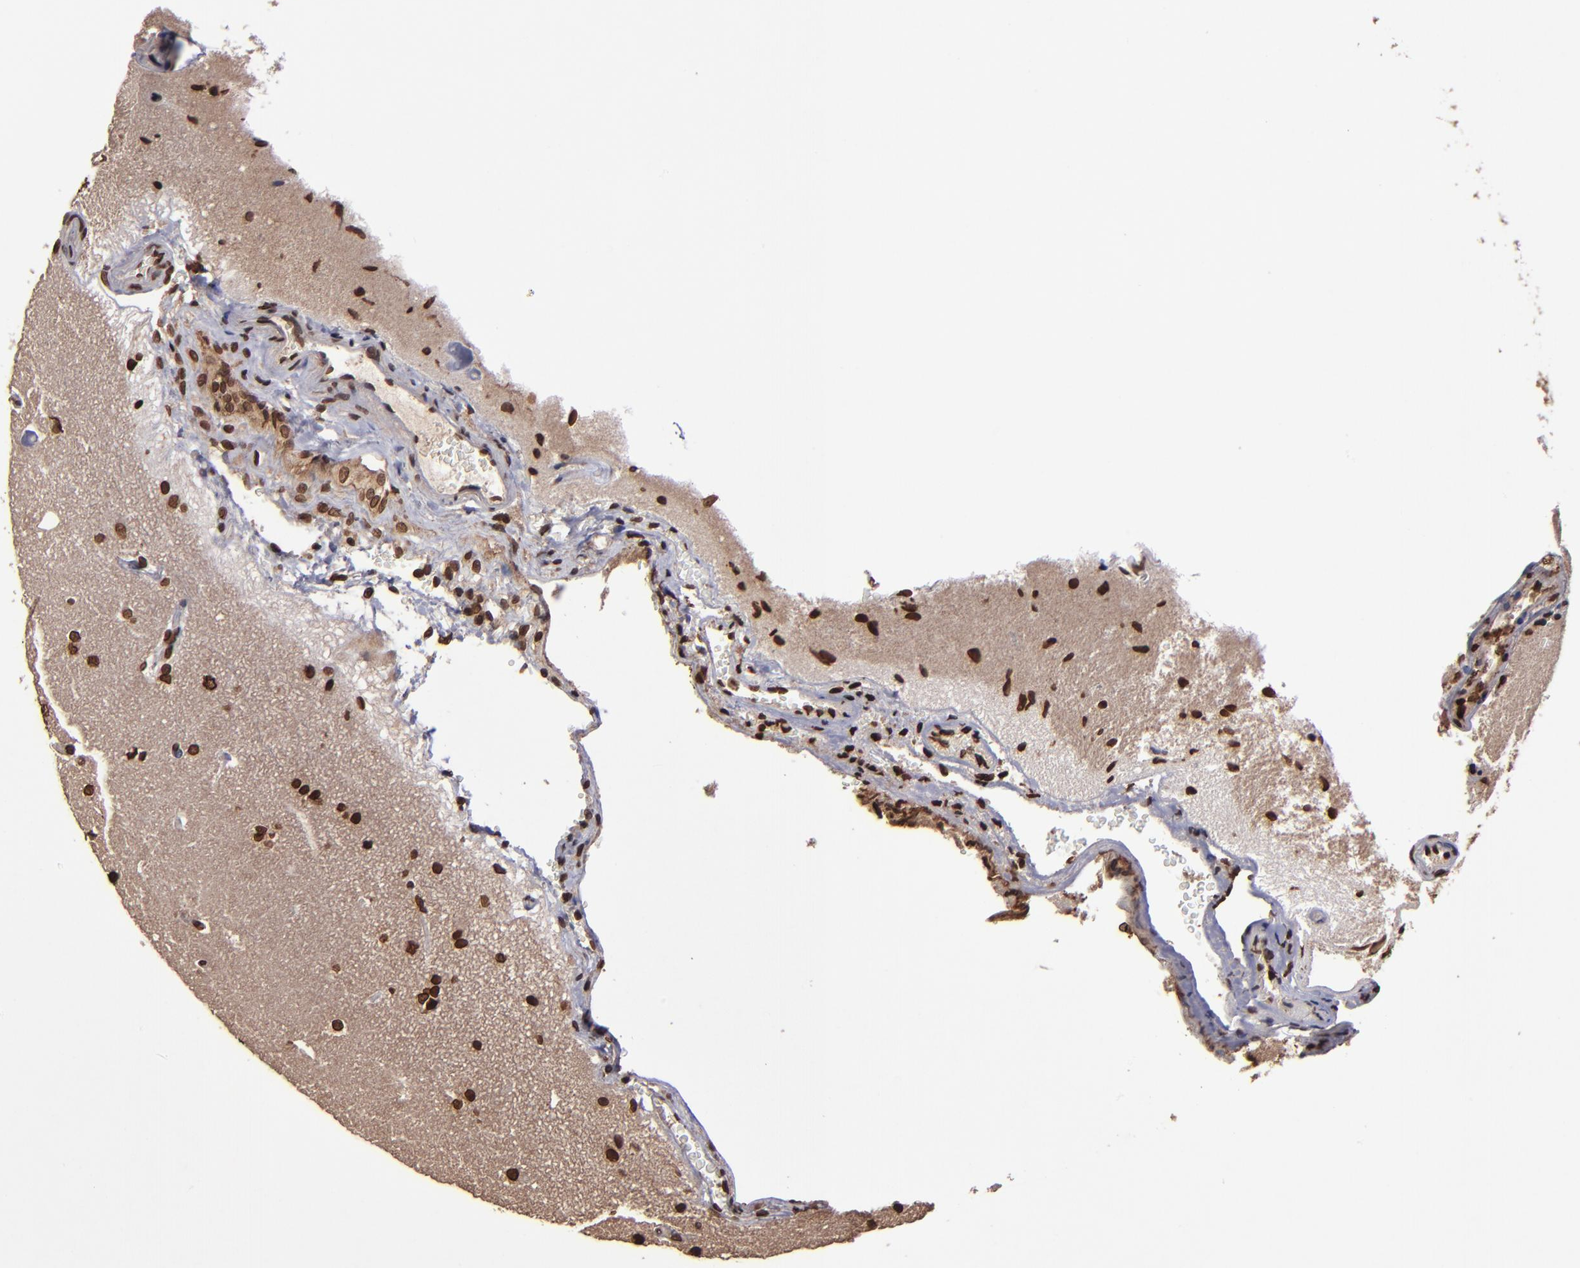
{"staining": {"intensity": "moderate", "quantity": ">75%", "location": "nuclear"}, "tissue": "glioma", "cell_type": "Tumor cells", "image_type": "cancer", "snomed": [{"axis": "morphology", "description": "Glioma, malignant, Low grade"}, {"axis": "topography", "description": "Cerebral cortex"}], "caption": "Immunohistochemistry (IHC) (DAB (3,3'-diaminobenzidine)) staining of low-grade glioma (malignant) exhibits moderate nuclear protein expression in approximately >75% of tumor cells.", "gene": "AKT1", "patient": {"sex": "female", "age": 47}}